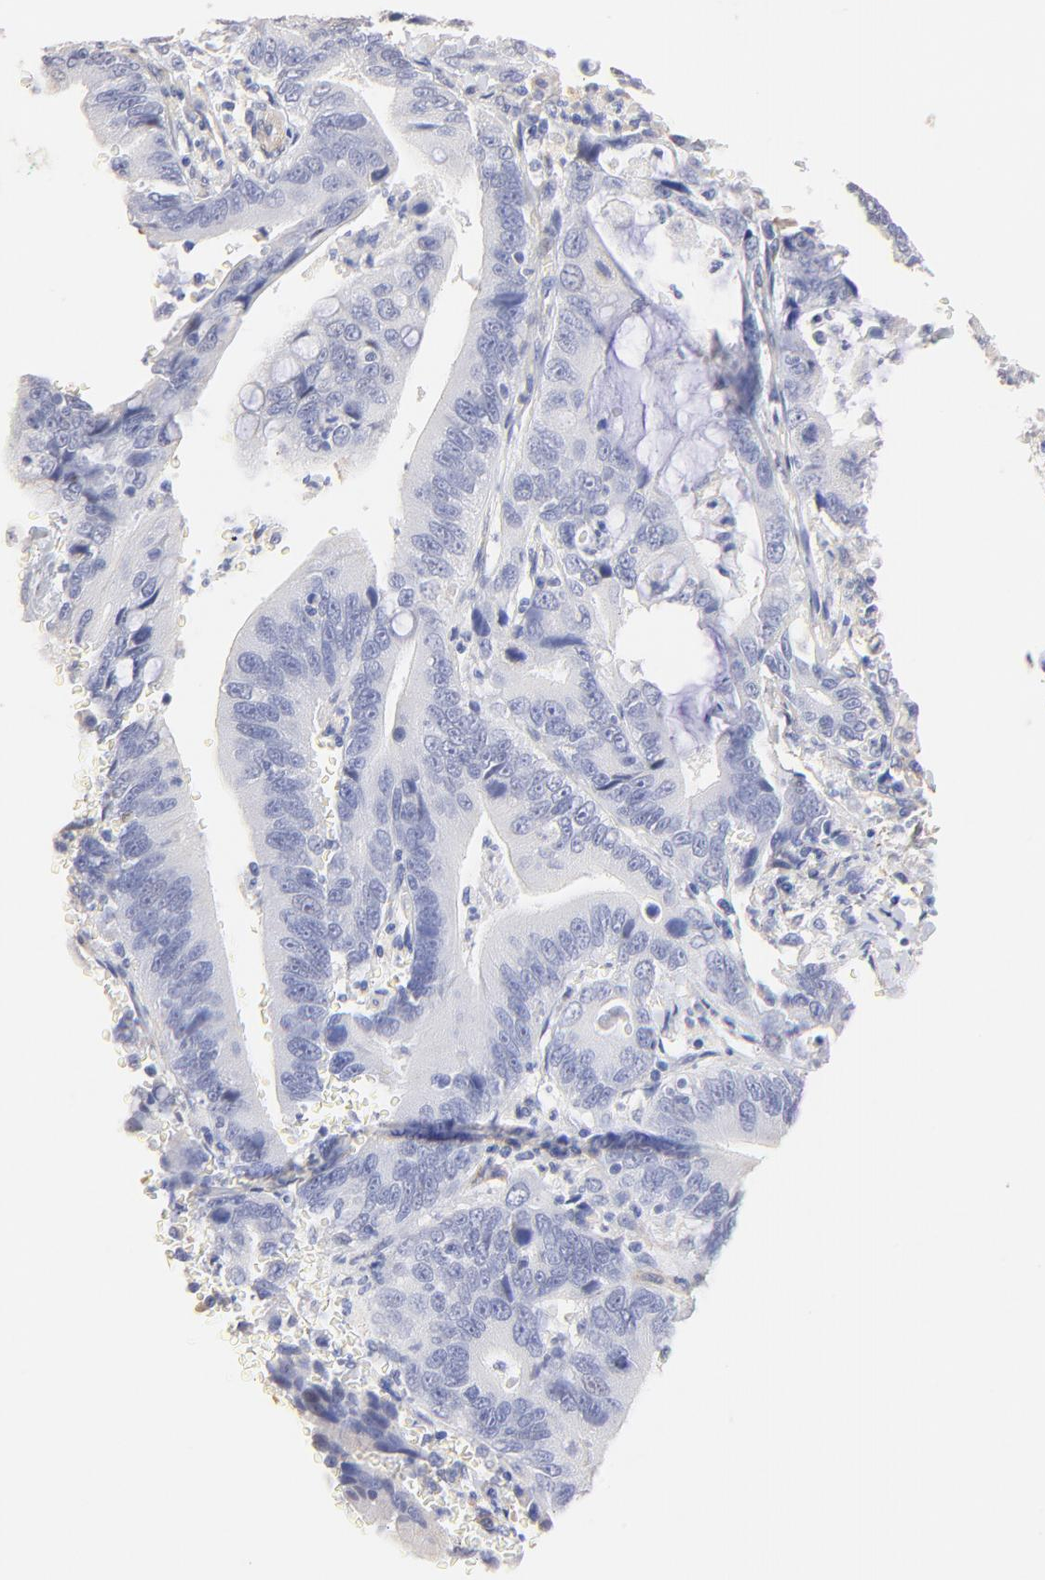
{"staining": {"intensity": "negative", "quantity": "none", "location": "none"}, "tissue": "stomach cancer", "cell_type": "Tumor cells", "image_type": "cancer", "snomed": [{"axis": "morphology", "description": "Adenocarcinoma, NOS"}, {"axis": "topography", "description": "Stomach, upper"}], "caption": "Tumor cells show no significant positivity in stomach adenocarcinoma.", "gene": "ACTRT1", "patient": {"sex": "male", "age": 63}}